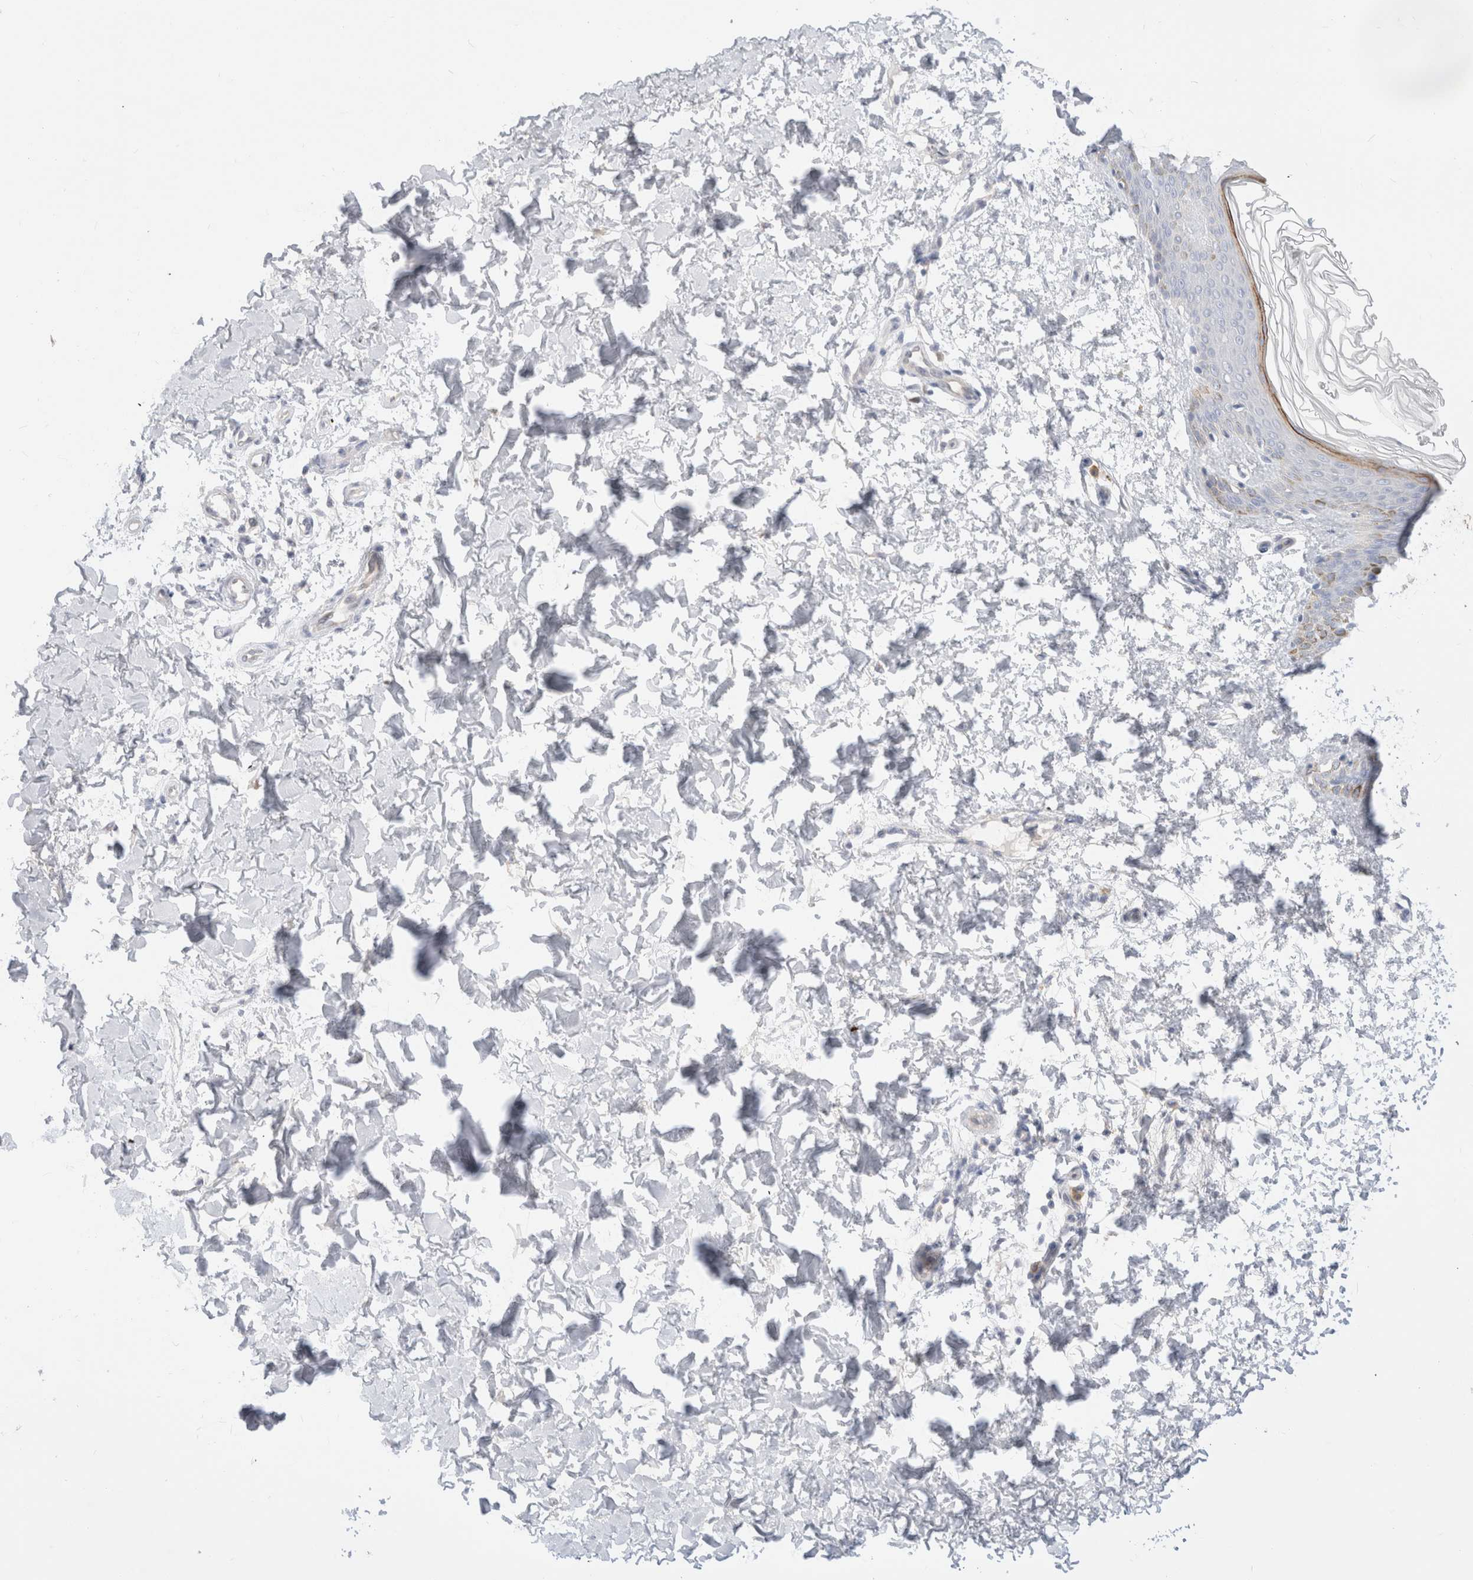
{"staining": {"intensity": "negative", "quantity": "none", "location": "none"}, "tissue": "skin", "cell_type": "Fibroblasts", "image_type": "normal", "snomed": [{"axis": "morphology", "description": "Normal tissue, NOS"}, {"axis": "morphology", "description": "Neoplasm, benign, NOS"}, {"axis": "topography", "description": "Skin"}, {"axis": "topography", "description": "Soft tissue"}], "caption": "The micrograph demonstrates no significant staining in fibroblasts of skin. Nuclei are stained in blue.", "gene": "EFCAB13", "patient": {"sex": "male", "age": 26}}